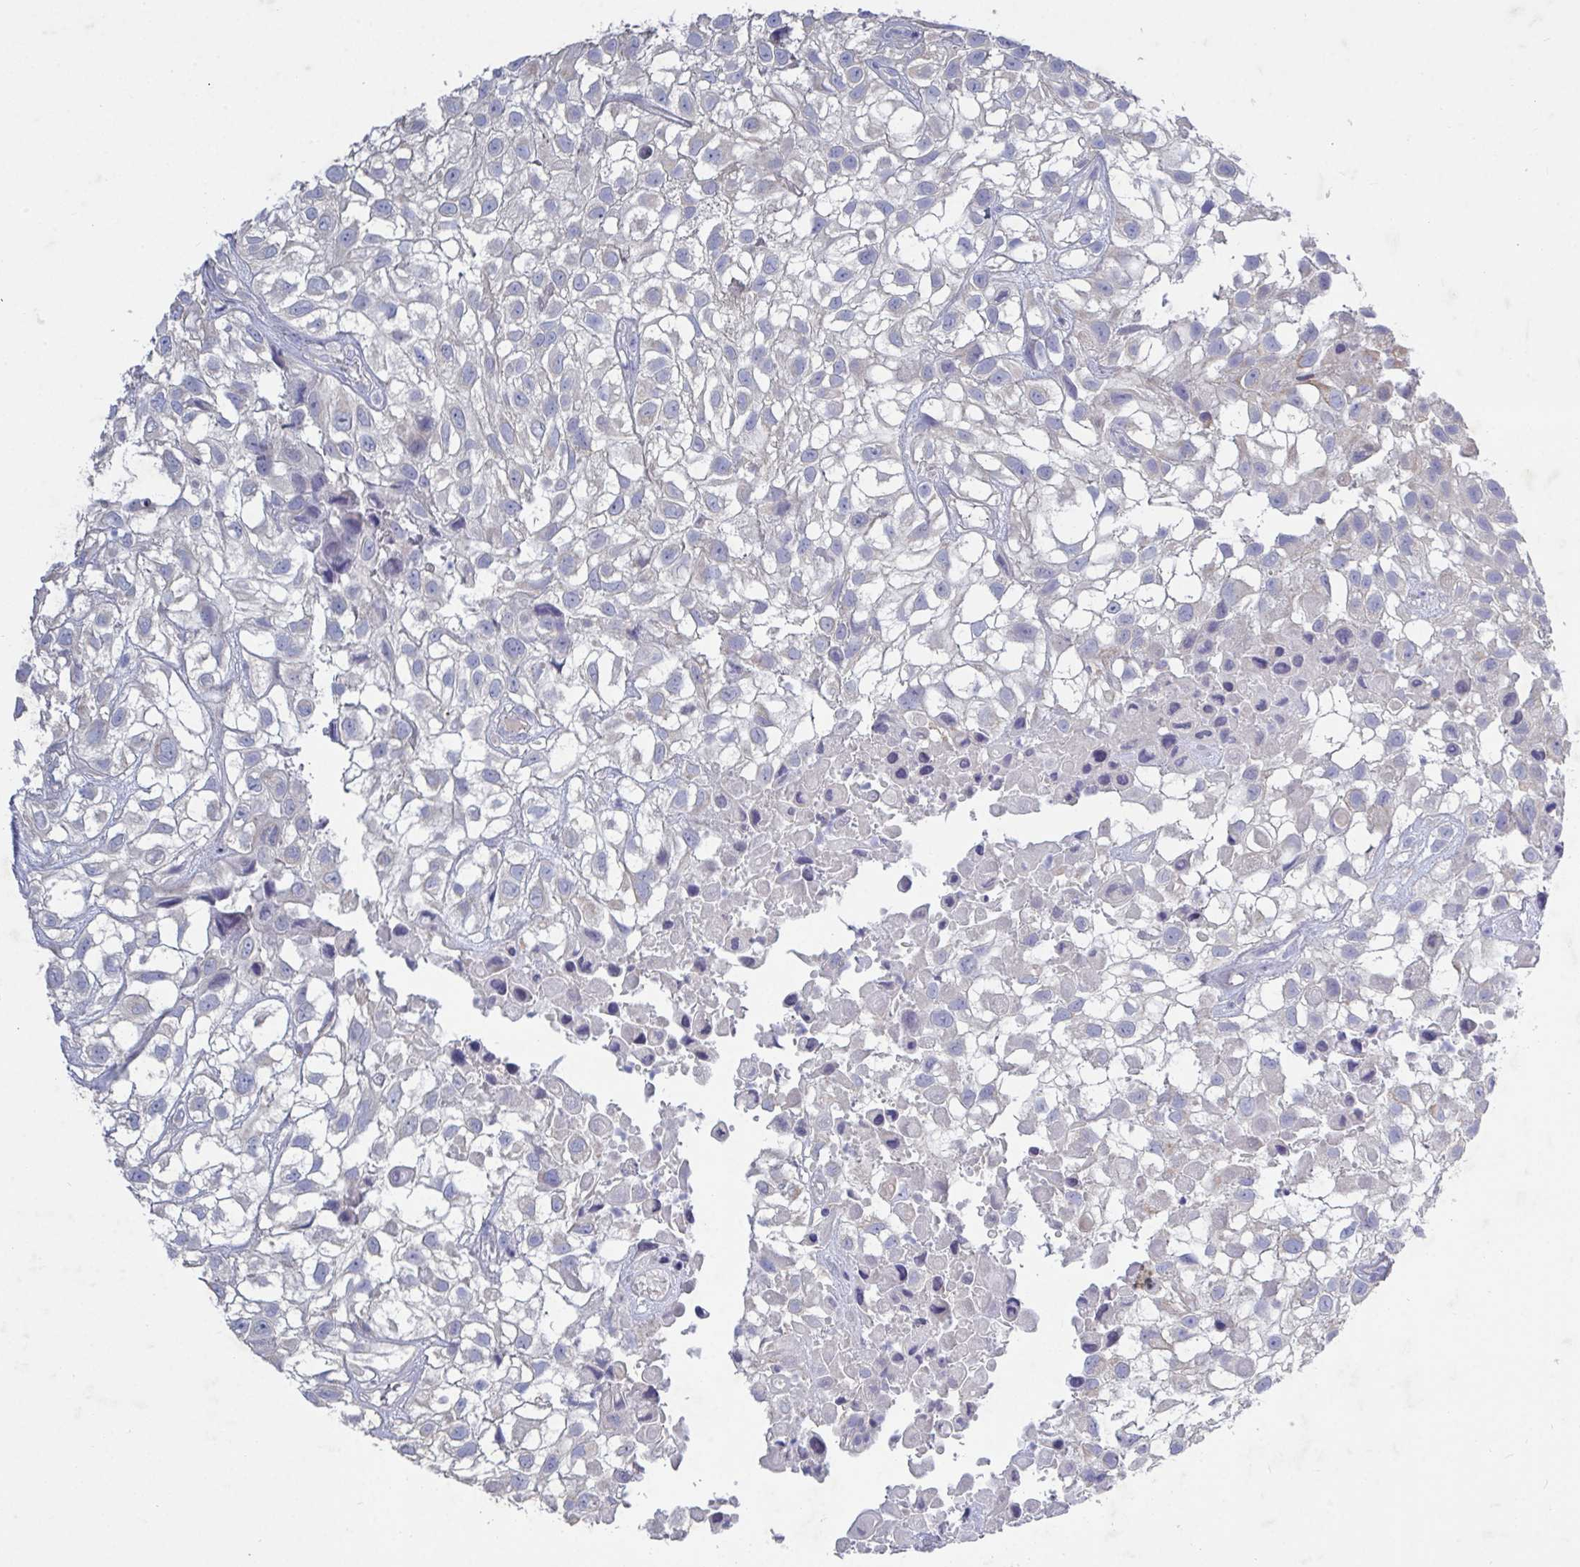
{"staining": {"intensity": "negative", "quantity": "none", "location": "none"}, "tissue": "urothelial cancer", "cell_type": "Tumor cells", "image_type": "cancer", "snomed": [{"axis": "morphology", "description": "Urothelial carcinoma, High grade"}, {"axis": "topography", "description": "Urinary bladder"}], "caption": "IHC histopathology image of urothelial carcinoma (high-grade) stained for a protein (brown), which shows no expression in tumor cells. Brightfield microscopy of immunohistochemistry stained with DAB (brown) and hematoxylin (blue), captured at high magnification.", "gene": "GALNT13", "patient": {"sex": "male", "age": 56}}